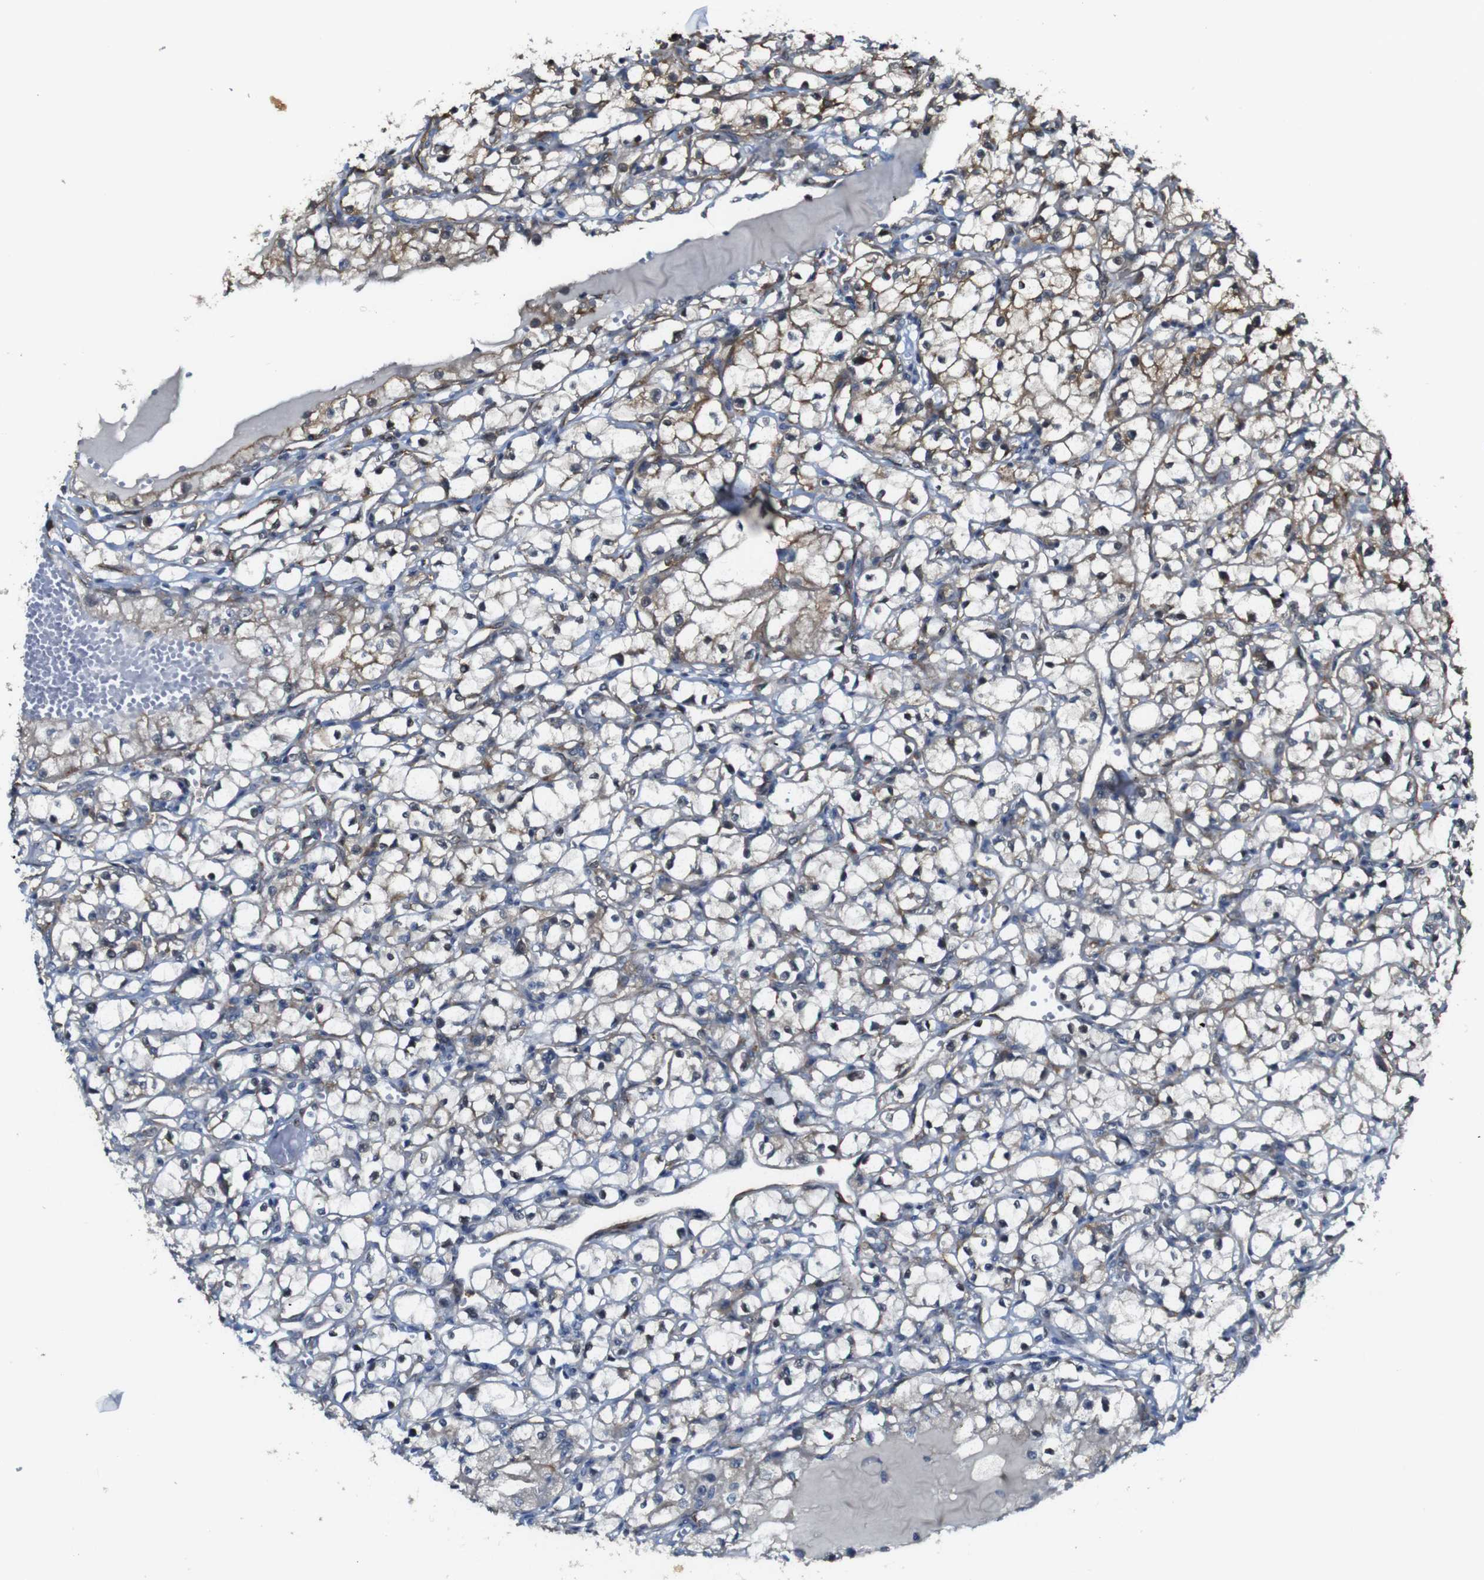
{"staining": {"intensity": "moderate", "quantity": "<25%", "location": "cytoplasmic/membranous"}, "tissue": "renal cancer", "cell_type": "Tumor cells", "image_type": "cancer", "snomed": [{"axis": "morphology", "description": "Adenocarcinoma, NOS"}, {"axis": "topography", "description": "Kidney"}], "caption": "Immunohistochemistry (IHC) image of neoplastic tissue: renal adenocarcinoma stained using immunohistochemistry displays low levels of moderate protein expression localized specifically in the cytoplasmic/membranous of tumor cells, appearing as a cytoplasmic/membranous brown color.", "gene": "PTGER4", "patient": {"sex": "male", "age": 56}}